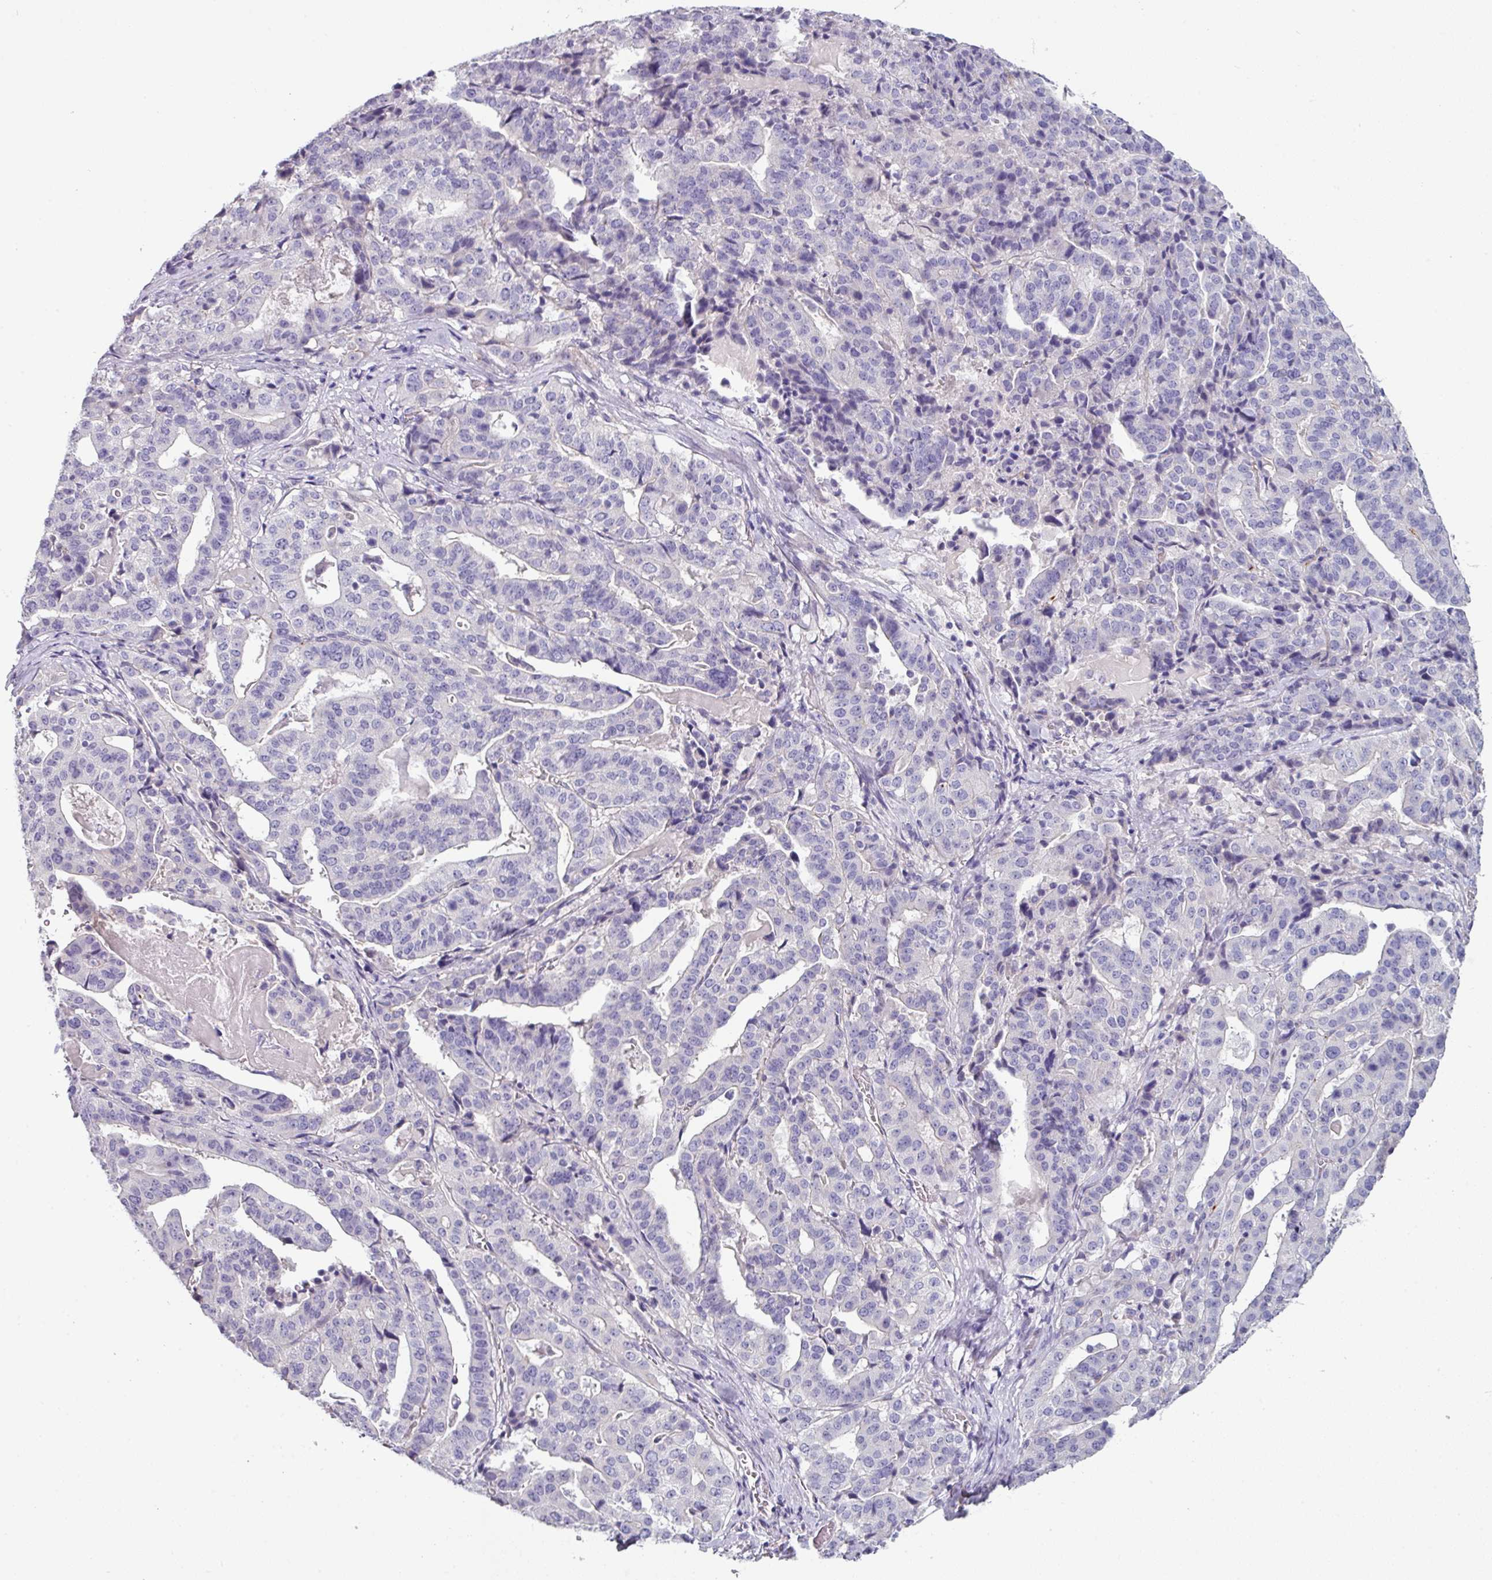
{"staining": {"intensity": "negative", "quantity": "none", "location": "none"}, "tissue": "stomach cancer", "cell_type": "Tumor cells", "image_type": "cancer", "snomed": [{"axis": "morphology", "description": "Adenocarcinoma, NOS"}, {"axis": "topography", "description": "Stomach"}], "caption": "Tumor cells are negative for brown protein staining in stomach cancer (adenocarcinoma).", "gene": "SLC17A7", "patient": {"sex": "male", "age": 48}}